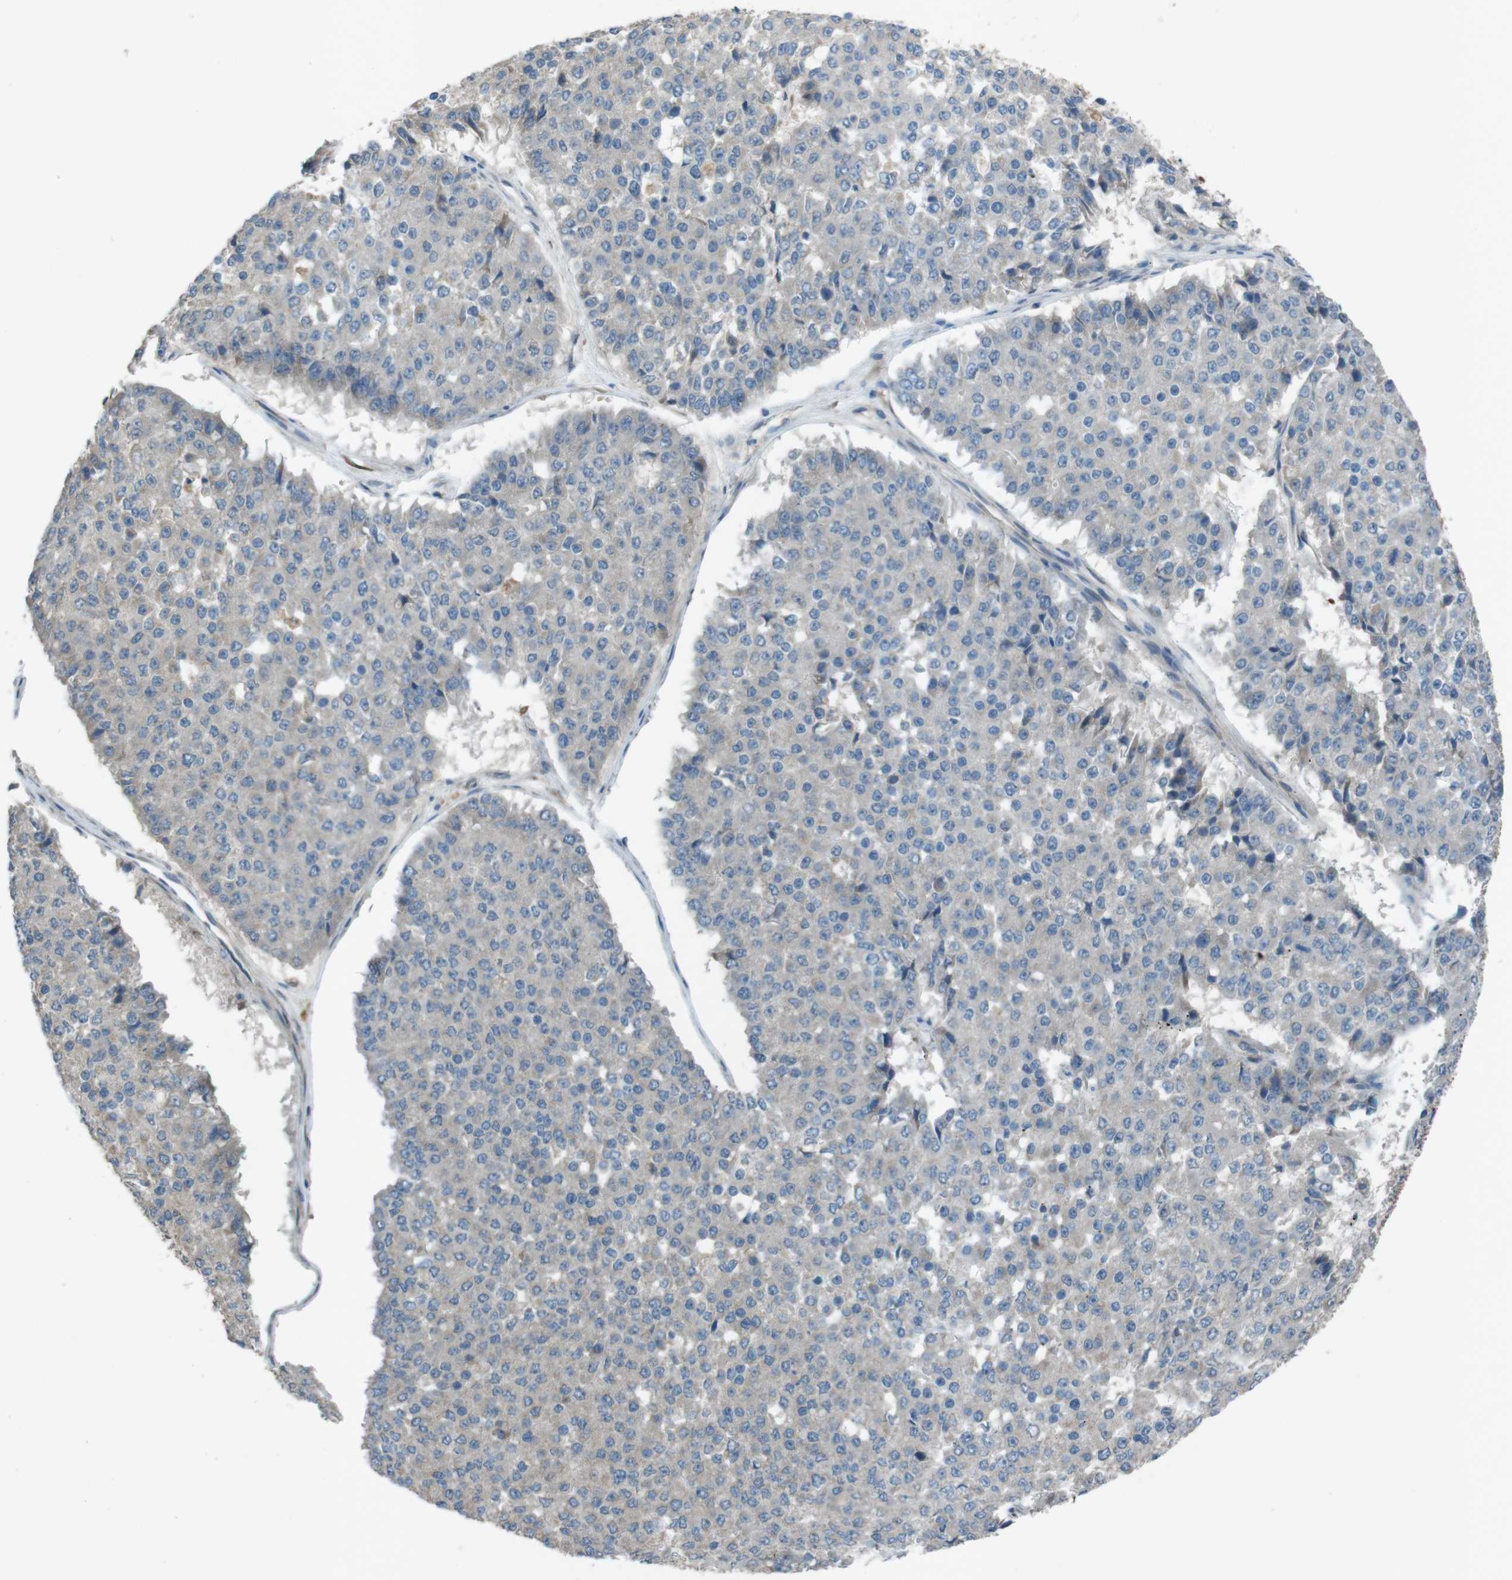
{"staining": {"intensity": "negative", "quantity": "none", "location": "none"}, "tissue": "pancreatic cancer", "cell_type": "Tumor cells", "image_type": "cancer", "snomed": [{"axis": "morphology", "description": "Adenocarcinoma, NOS"}, {"axis": "topography", "description": "Pancreas"}], "caption": "This is an IHC image of human pancreatic cancer (adenocarcinoma). There is no expression in tumor cells.", "gene": "TMEM41B", "patient": {"sex": "male", "age": 50}}